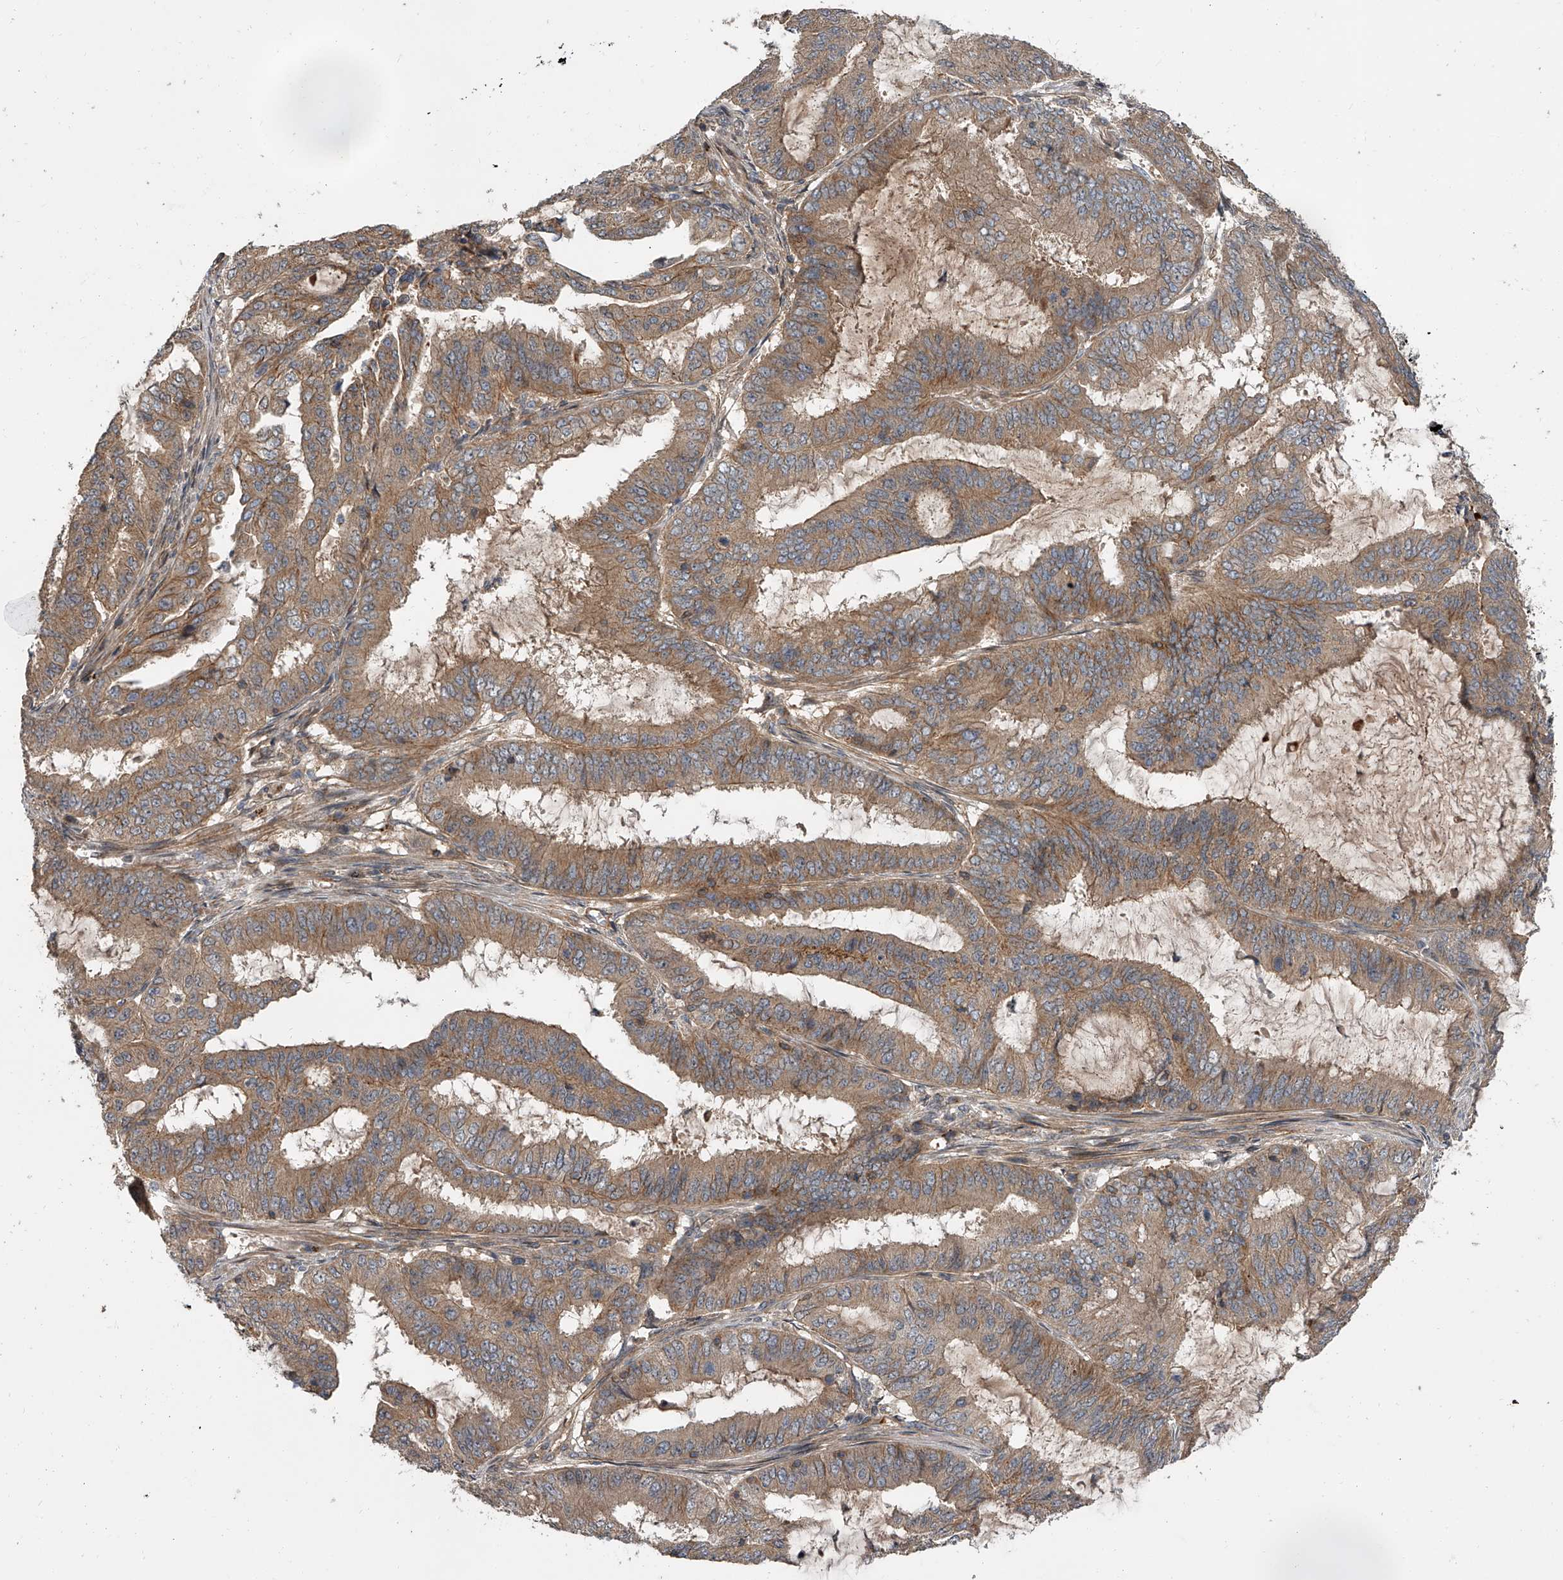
{"staining": {"intensity": "moderate", "quantity": ">75%", "location": "cytoplasmic/membranous"}, "tissue": "endometrial cancer", "cell_type": "Tumor cells", "image_type": "cancer", "snomed": [{"axis": "morphology", "description": "Adenocarcinoma, NOS"}, {"axis": "topography", "description": "Endometrium"}], "caption": "Tumor cells demonstrate medium levels of moderate cytoplasmic/membranous staining in about >75% of cells in human endometrial adenocarcinoma.", "gene": "USP47", "patient": {"sex": "female", "age": 51}}